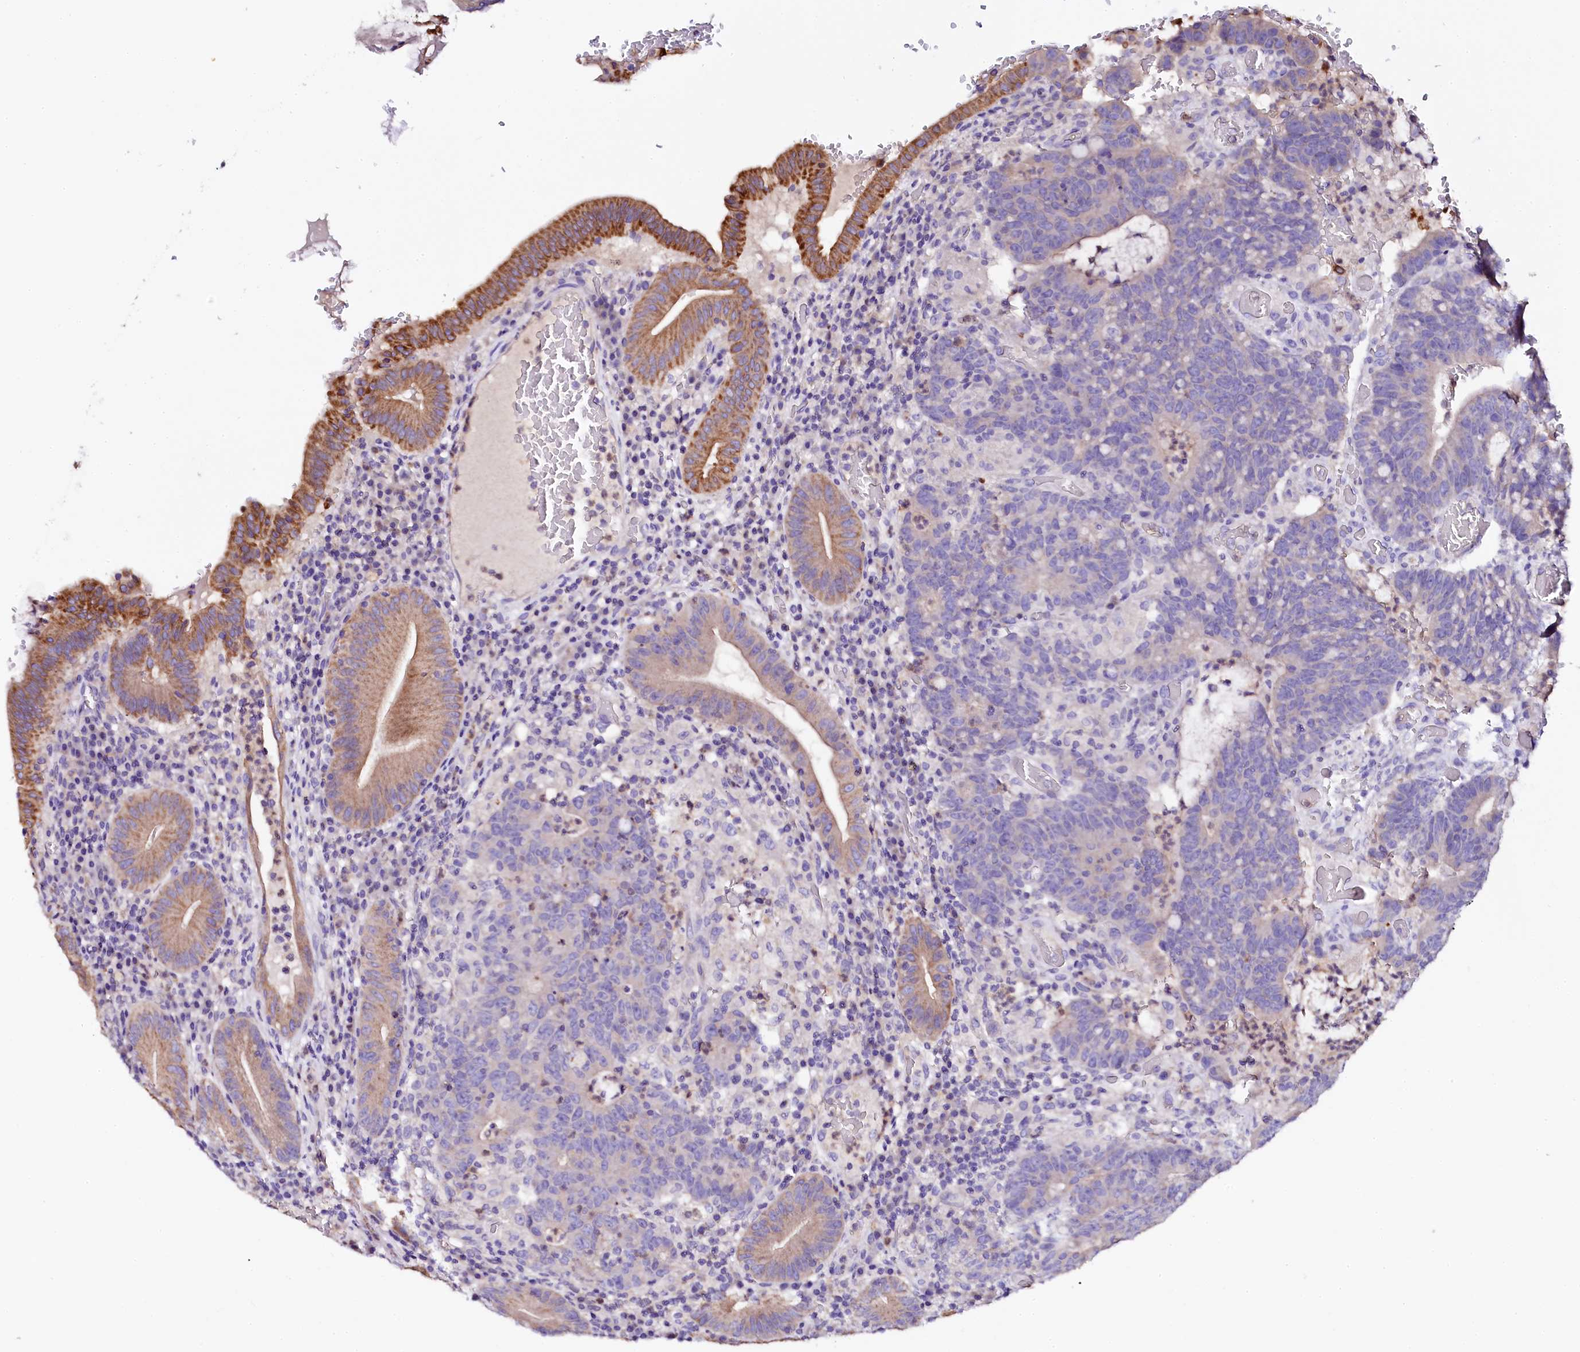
{"staining": {"intensity": "negative", "quantity": "none", "location": "none"}, "tissue": "colorectal cancer", "cell_type": "Tumor cells", "image_type": "cancer", "snomed": [{"axis": "morphology", "description": "Normal tissue, NOS"}, {"axis": "morphology", "description": "Adenocarcinoma, NOS"}, {"axis": "topography", "description": "Colon"}], "caption": "A high-resolution photomicrograph shows immunohistochemistry (IHC) staining of colorectal cancer, which exhibits no significant expression in tumor cells.", "gene": "NAA16", "patient": {"sex": "female", "age": 75}}